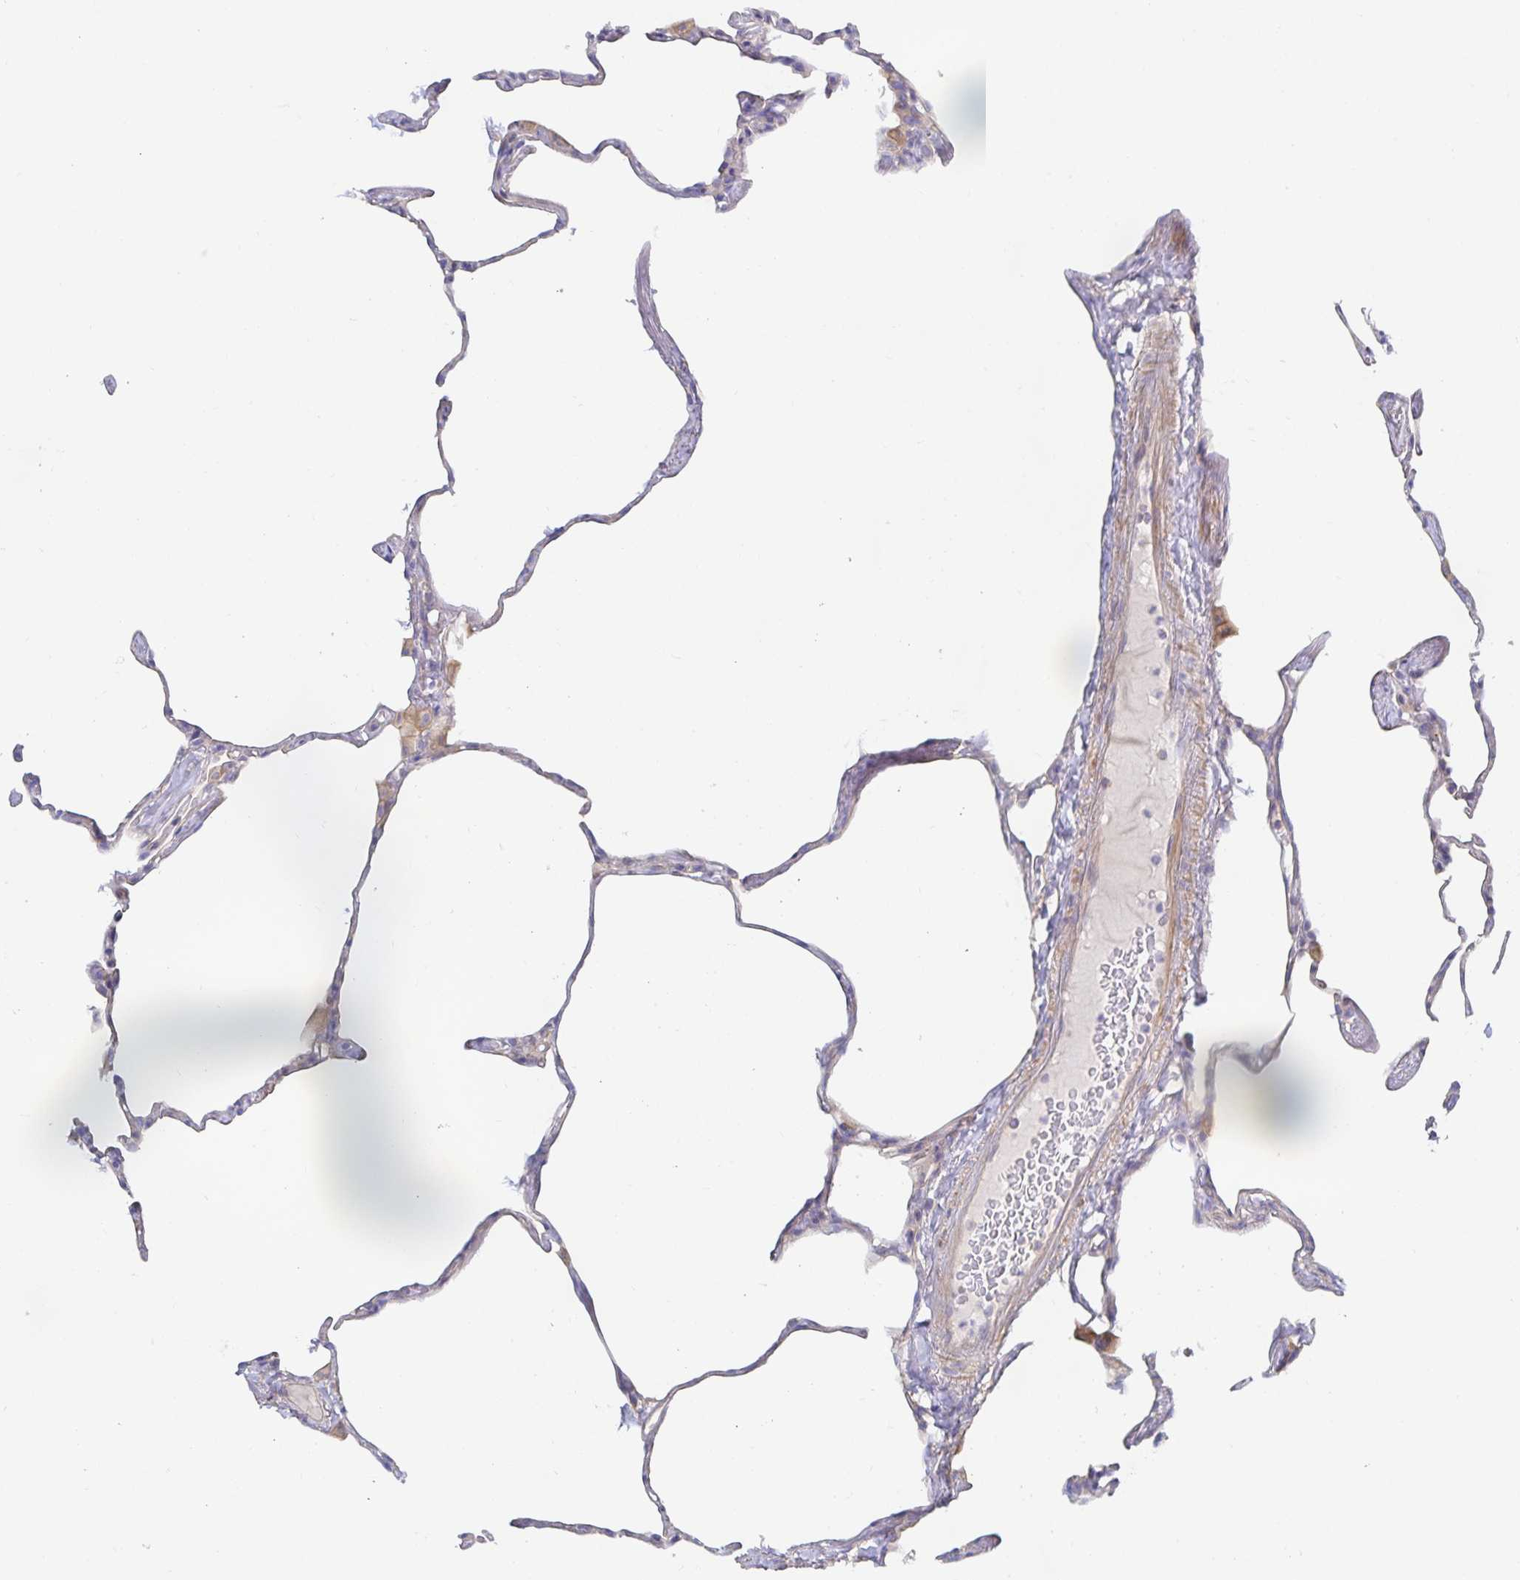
{"staining": {"intensity": "negative", "quantity": "none", "location": "none"}, "tissue": "lung", "cell_type": "Alveolar cells", "image_type": "normal", "snomed": [{"axis": "morphology", "description": "Normal tissue, NOS"}, {"axis": "topography", "description": "Lung"}], "caption": "Alveolar cells show no significant expression in unremarkable lung. (DAB immunohistochemistry visualized using brightfield microscopy, high magnification).", "gene": "METTL22", "patient": {"sex": "male", "age": 65}}